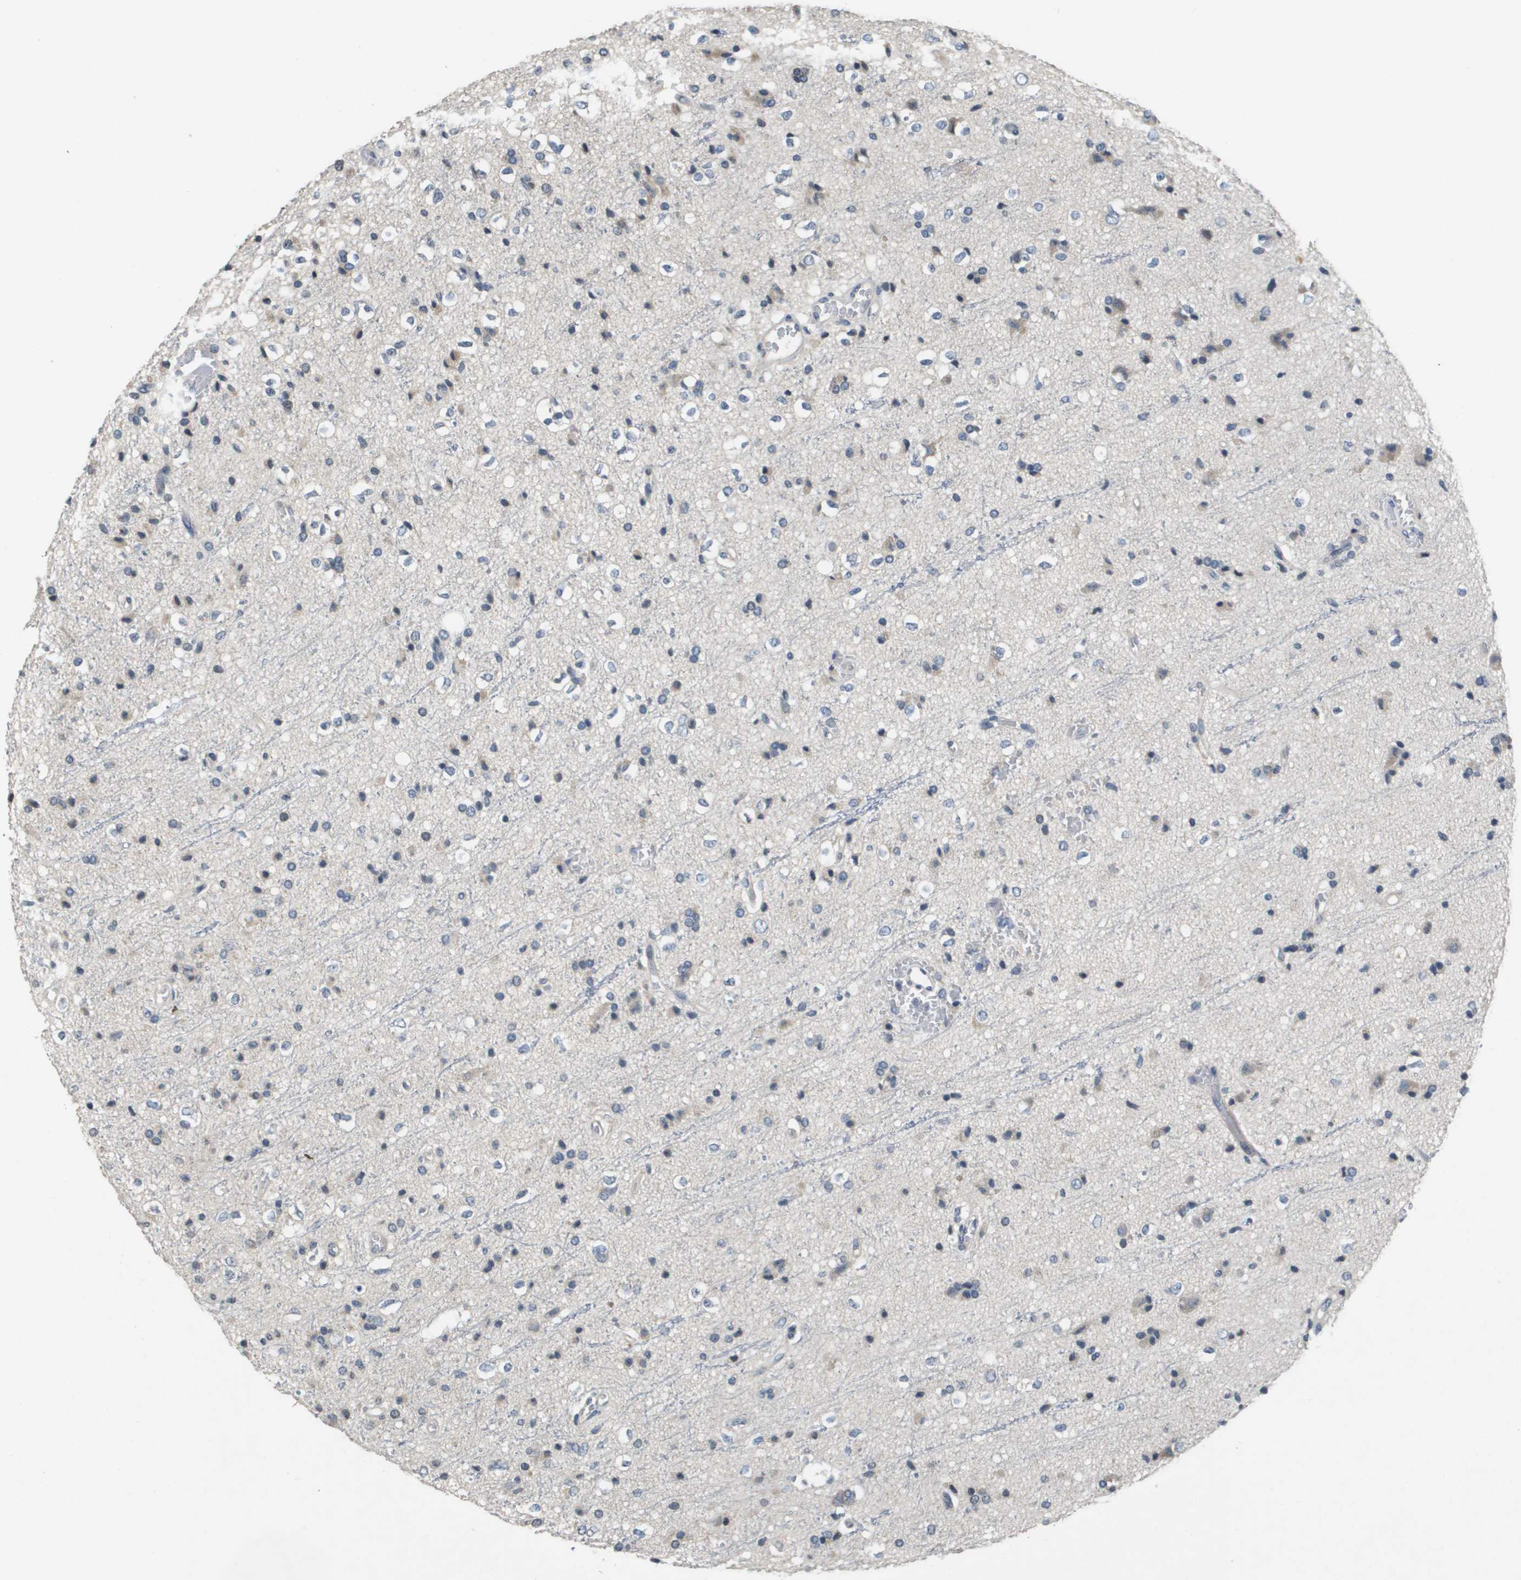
{"staining": {"intensity": "weak", "quantity": "<25%", "location": "cytoplasmic/membranous"}, "tissue": "glioma", "cell_type": "Tumor cells", "image_type": "cancer", "snomed": [{"axis": "morphology", "description": "Glioma, malignant, High grade"}, {"axis": "topography", "description": "Brain"}], "caption": "Micrograph shows no protein positivity in tumor cells of glioma tissue.", "gene": "CAPN11", "patient": {"sex": "male", "age": 47}}